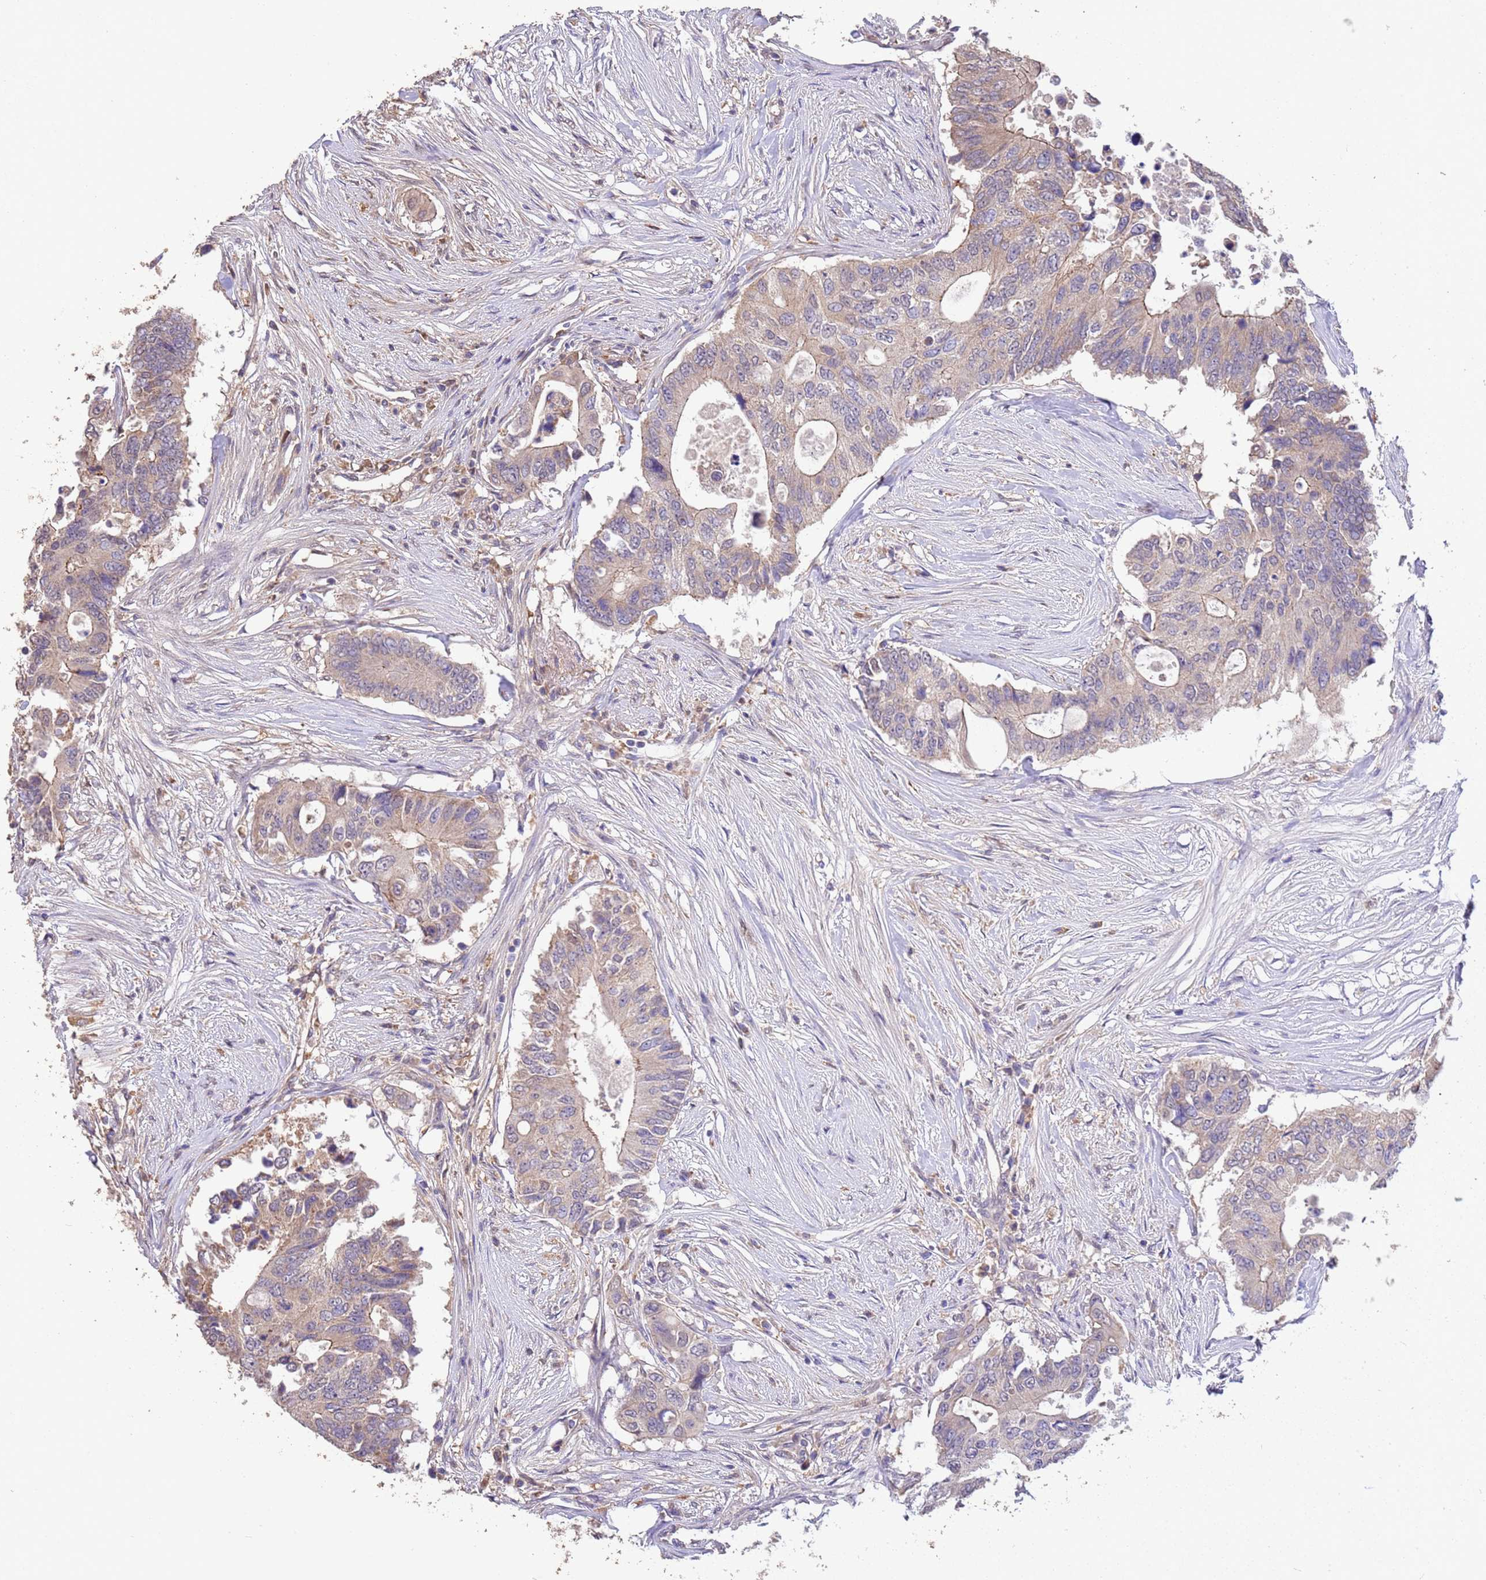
{"staining": {"intensity": "weak", "quantity": "25%-75%", "location": "cytoplasmic/membranous"}, "tissue": "colorectal cancer", "cell_type": "Tumor cells", "image_type": "cancer", "snomed": [{"axis": "morphology", "description": "Adenocarcinoma, NOS"}, {"axis": "topography", "description": "Colon"}], "caption": "Tumor cells show low levels of weak cytoplasmic/membranous staining in approximately 25%-75% of cells in colorectal cancer (adenocarcinoma).", "gene": "NPHP1", "patient": {"sex": "male", "age": 71}}